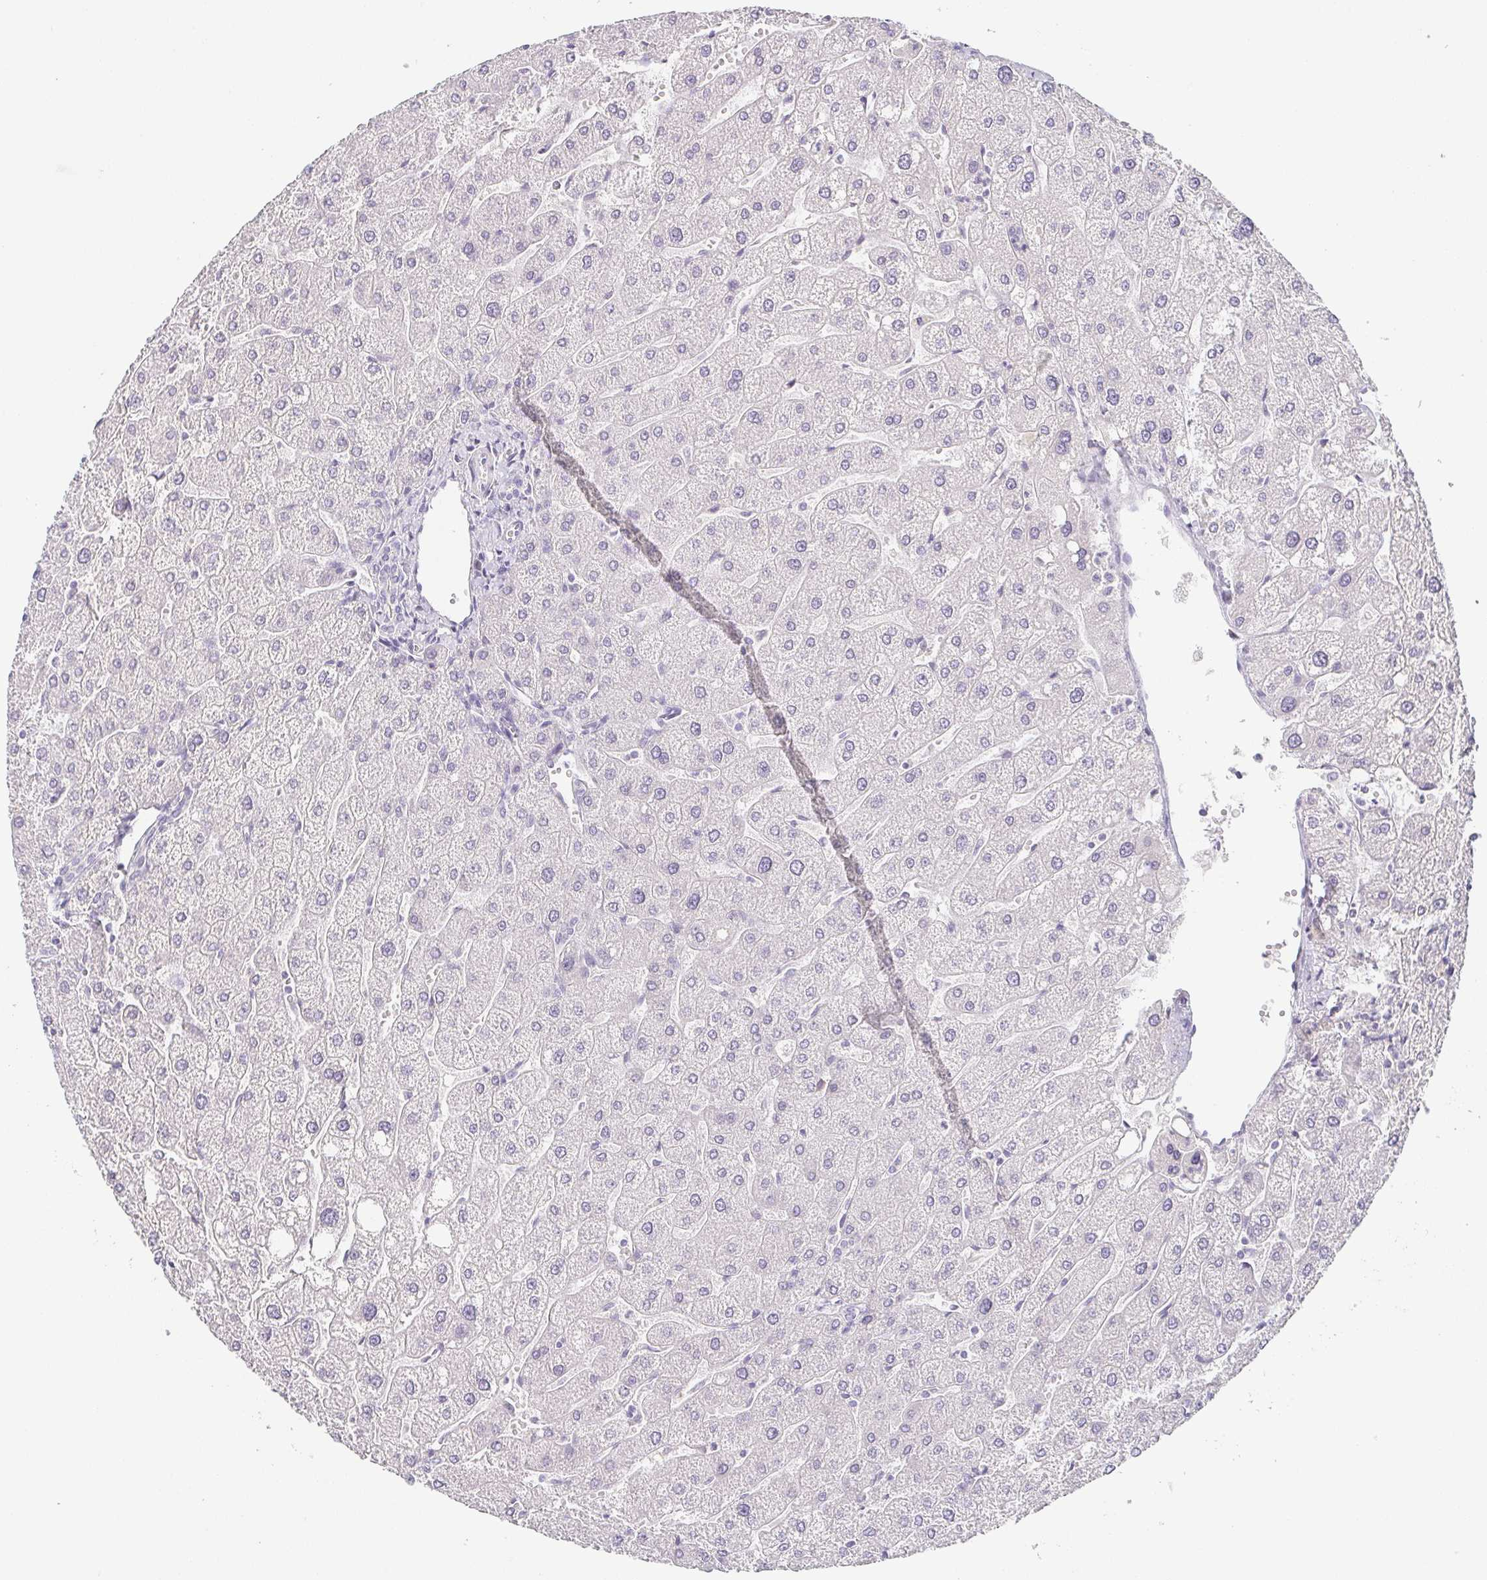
{"staining": {"intensity": "negative", "quantity": "none", "location": "none"}, "tissue": "liver", "cell_type": "Cholangiocytes", "image_type": "normal", "snomed": [{"axis": "morphology", "description": "Normal tissue, NOS"}, {"axis": "topography", "description": "Liver"}], "caption": "Immunohistochemistry histopathology image of benign liver: liver stained with DAB (3,3'-diaminobenzidine) shows no significant protein positivity in cholangiocytes. (DAB immunohistochemistry with hematoxylin counter stain).", "gene": "PRR27", "patient": {"sex": "male", "age": 67}}